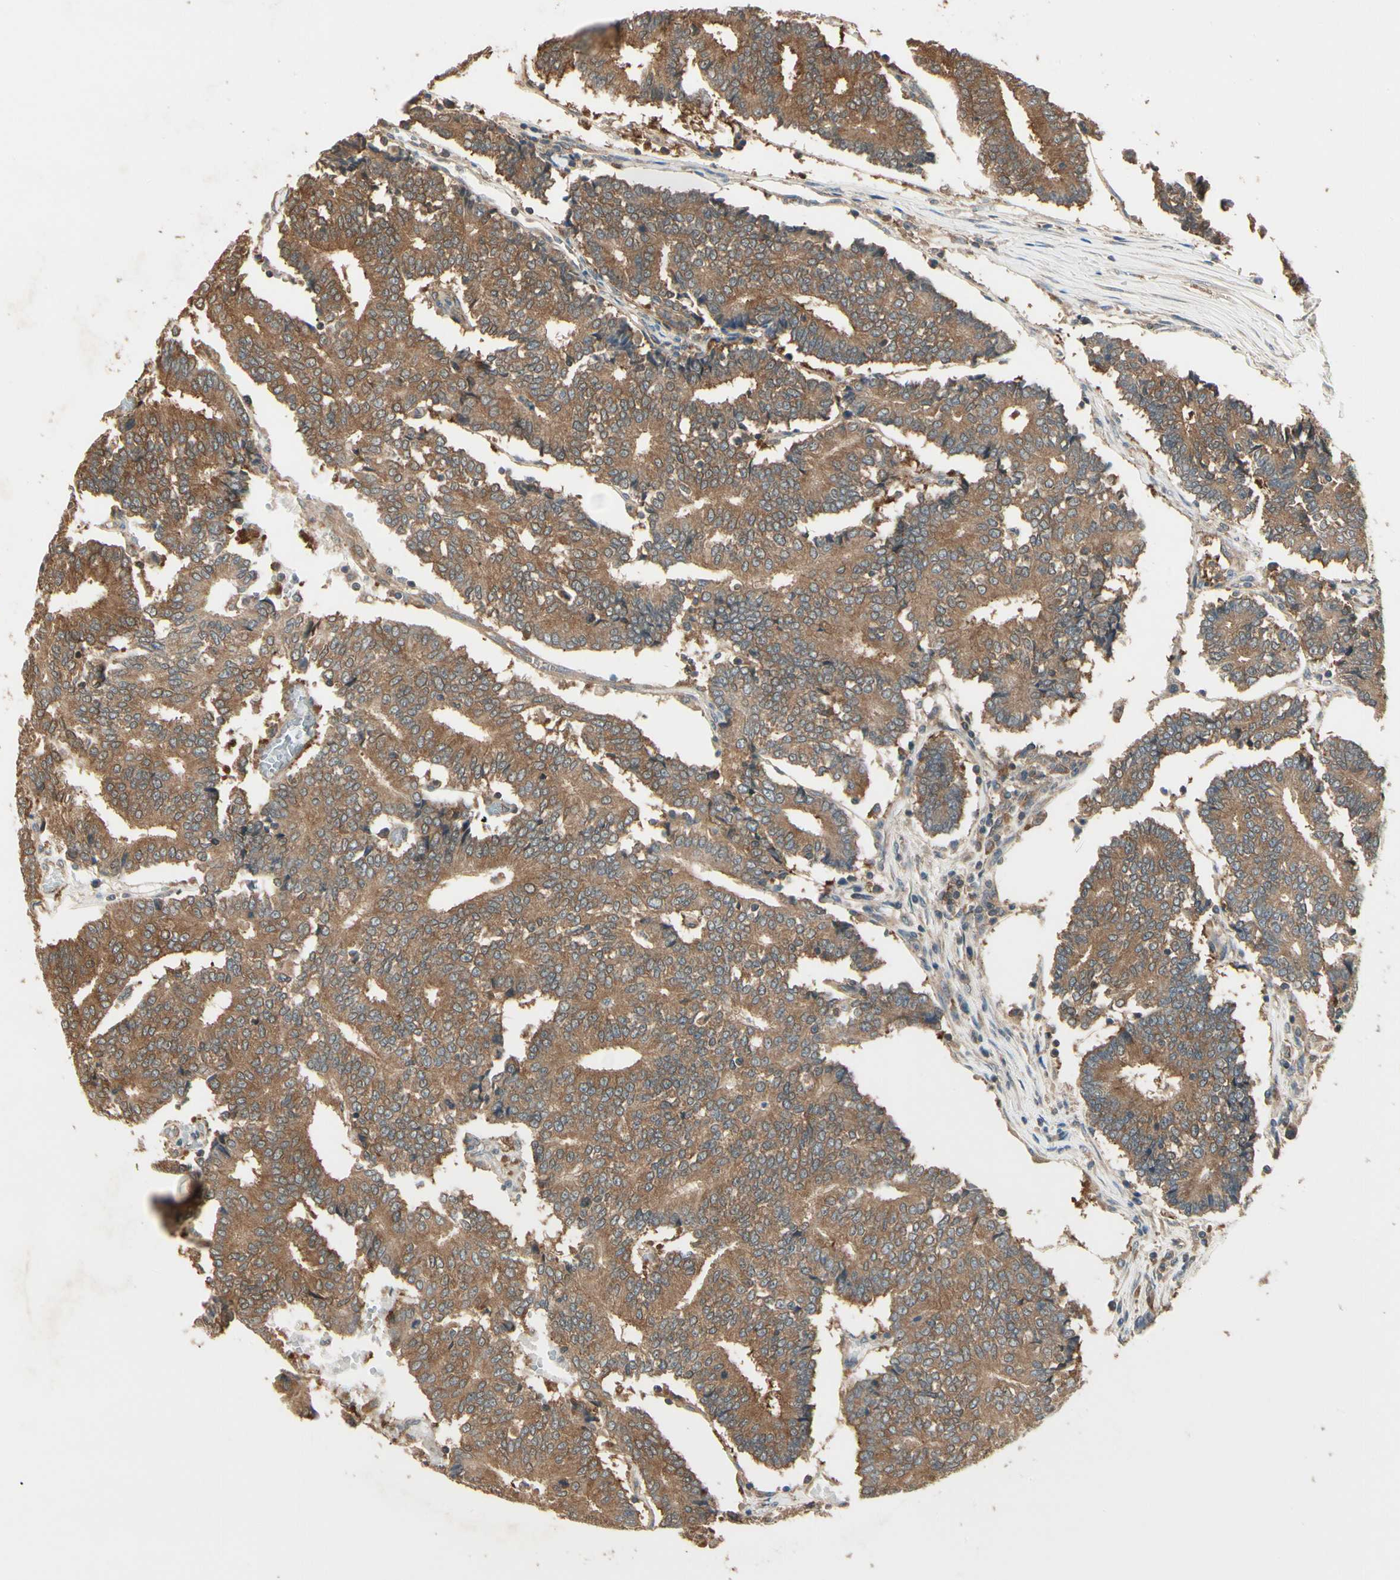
{"staining": {"intensity": "moderate", "quantity": ">75%", "location": "cytoplasmic/membranous"}, "tissue": "prostate cancer", "cell_type": "Tumor cells", "image_type": "cancer", "snomed": [{"axis": "morphology", "description": "Adenocarcinoma, High grade"}, {"axis": "topography", "description": "Prostate"}], "caption": "Immunohistochemistry (IHC) (DAB) staining of prostate cancer exhibits moderate cytoplasmic/membranous protein staining in approximately >75% of tumor cells.", "gene": "CCT7", "patient": {"sex": "male", "age": 55}}